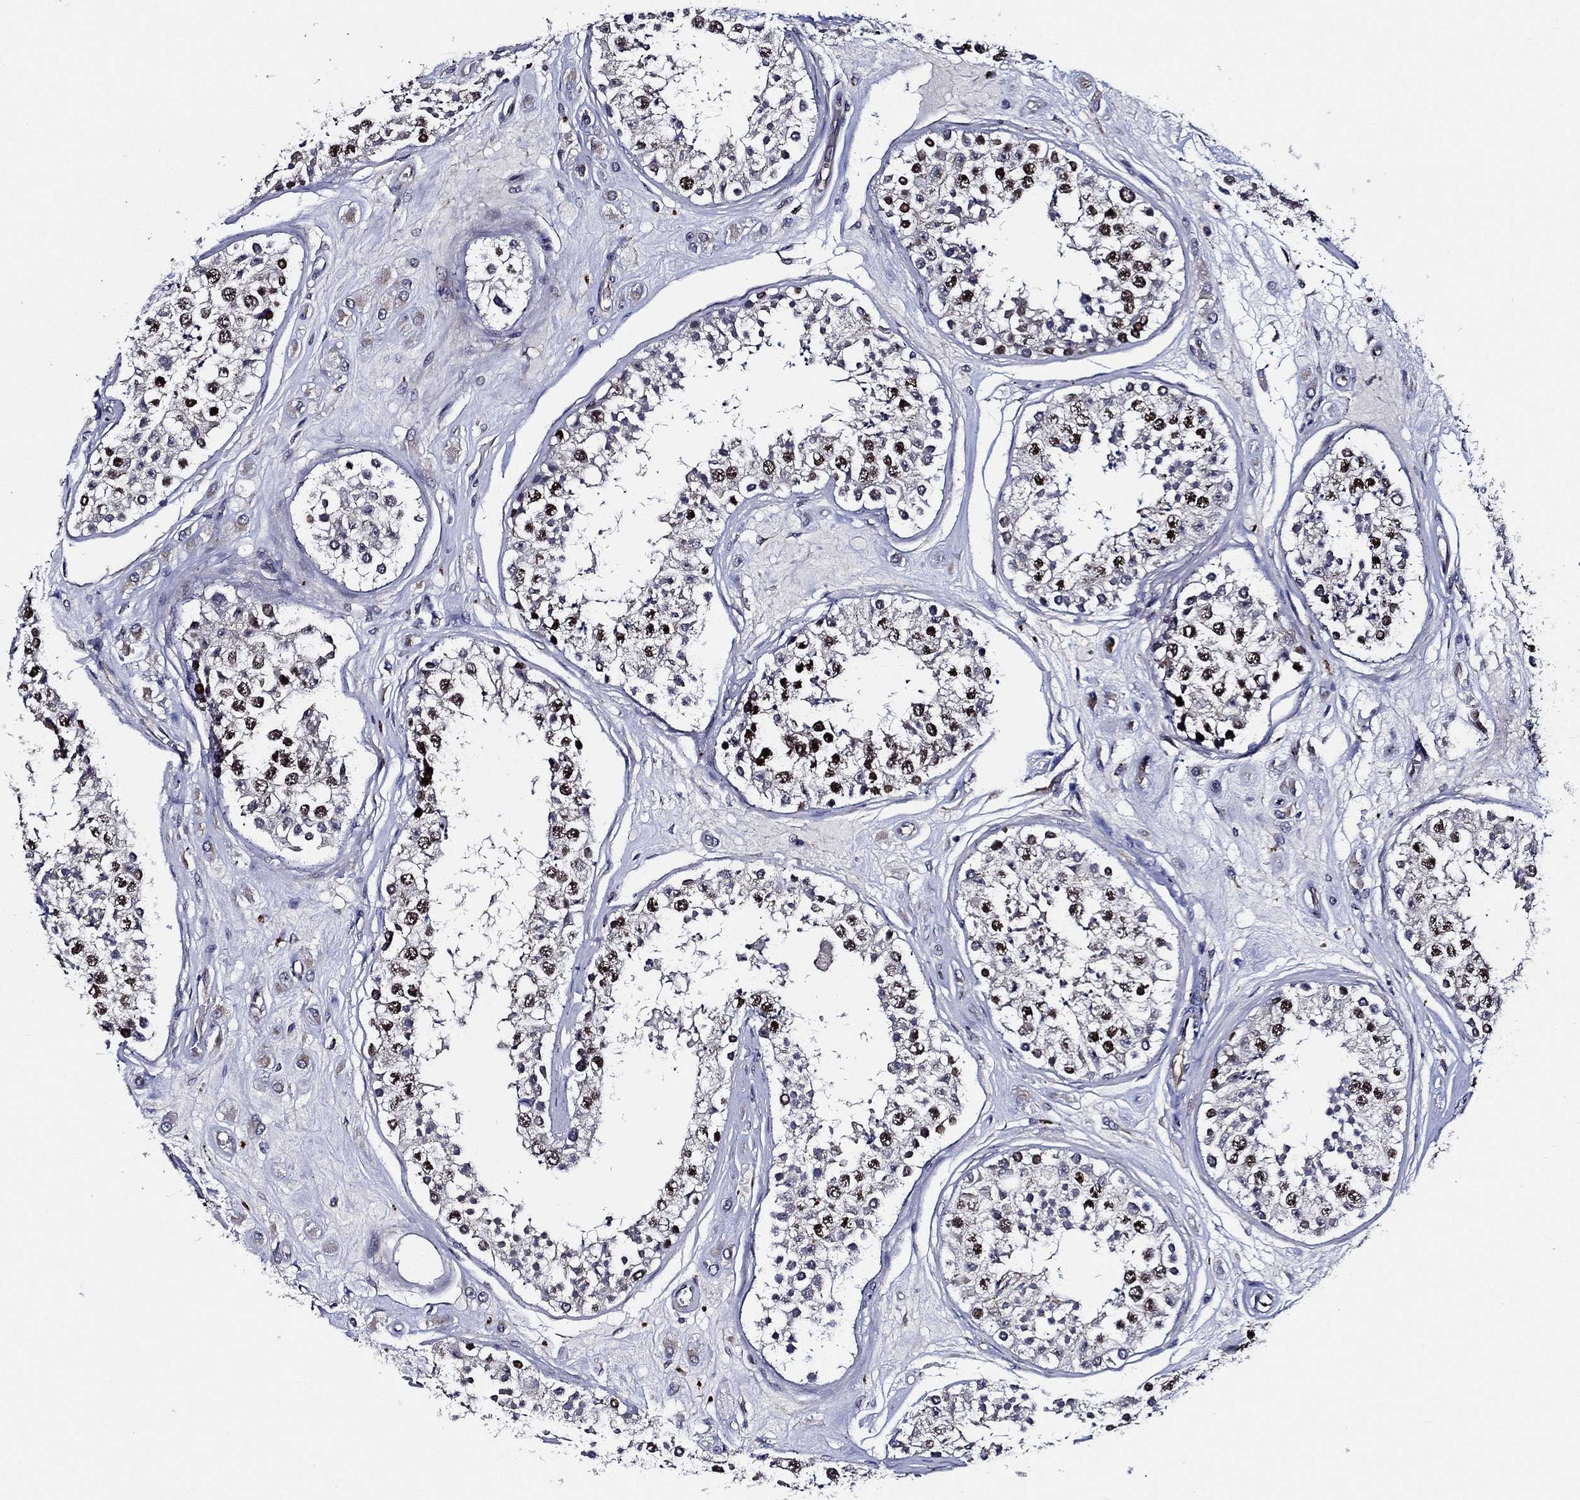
{"staining": {"intensity": "strong", "quantity": "<25%", "location": "nuclear"}, "tissue": "testis", "cell_type": "Cells in seminiferous ducts", "image_type": "normal", "snomed": [{"axis": "morphology", "description": "Normal tissue, NOS"}, {"axis": "topography", "description": "Testis"}], "caption": "Brown immunohistochemical staining in benign testis exhibits strong nuclear positivity in approximately <25% of cells in seminiferous ducts.", "gene": "KIF20B", "patient": {"sex": "male", "age": 25}}